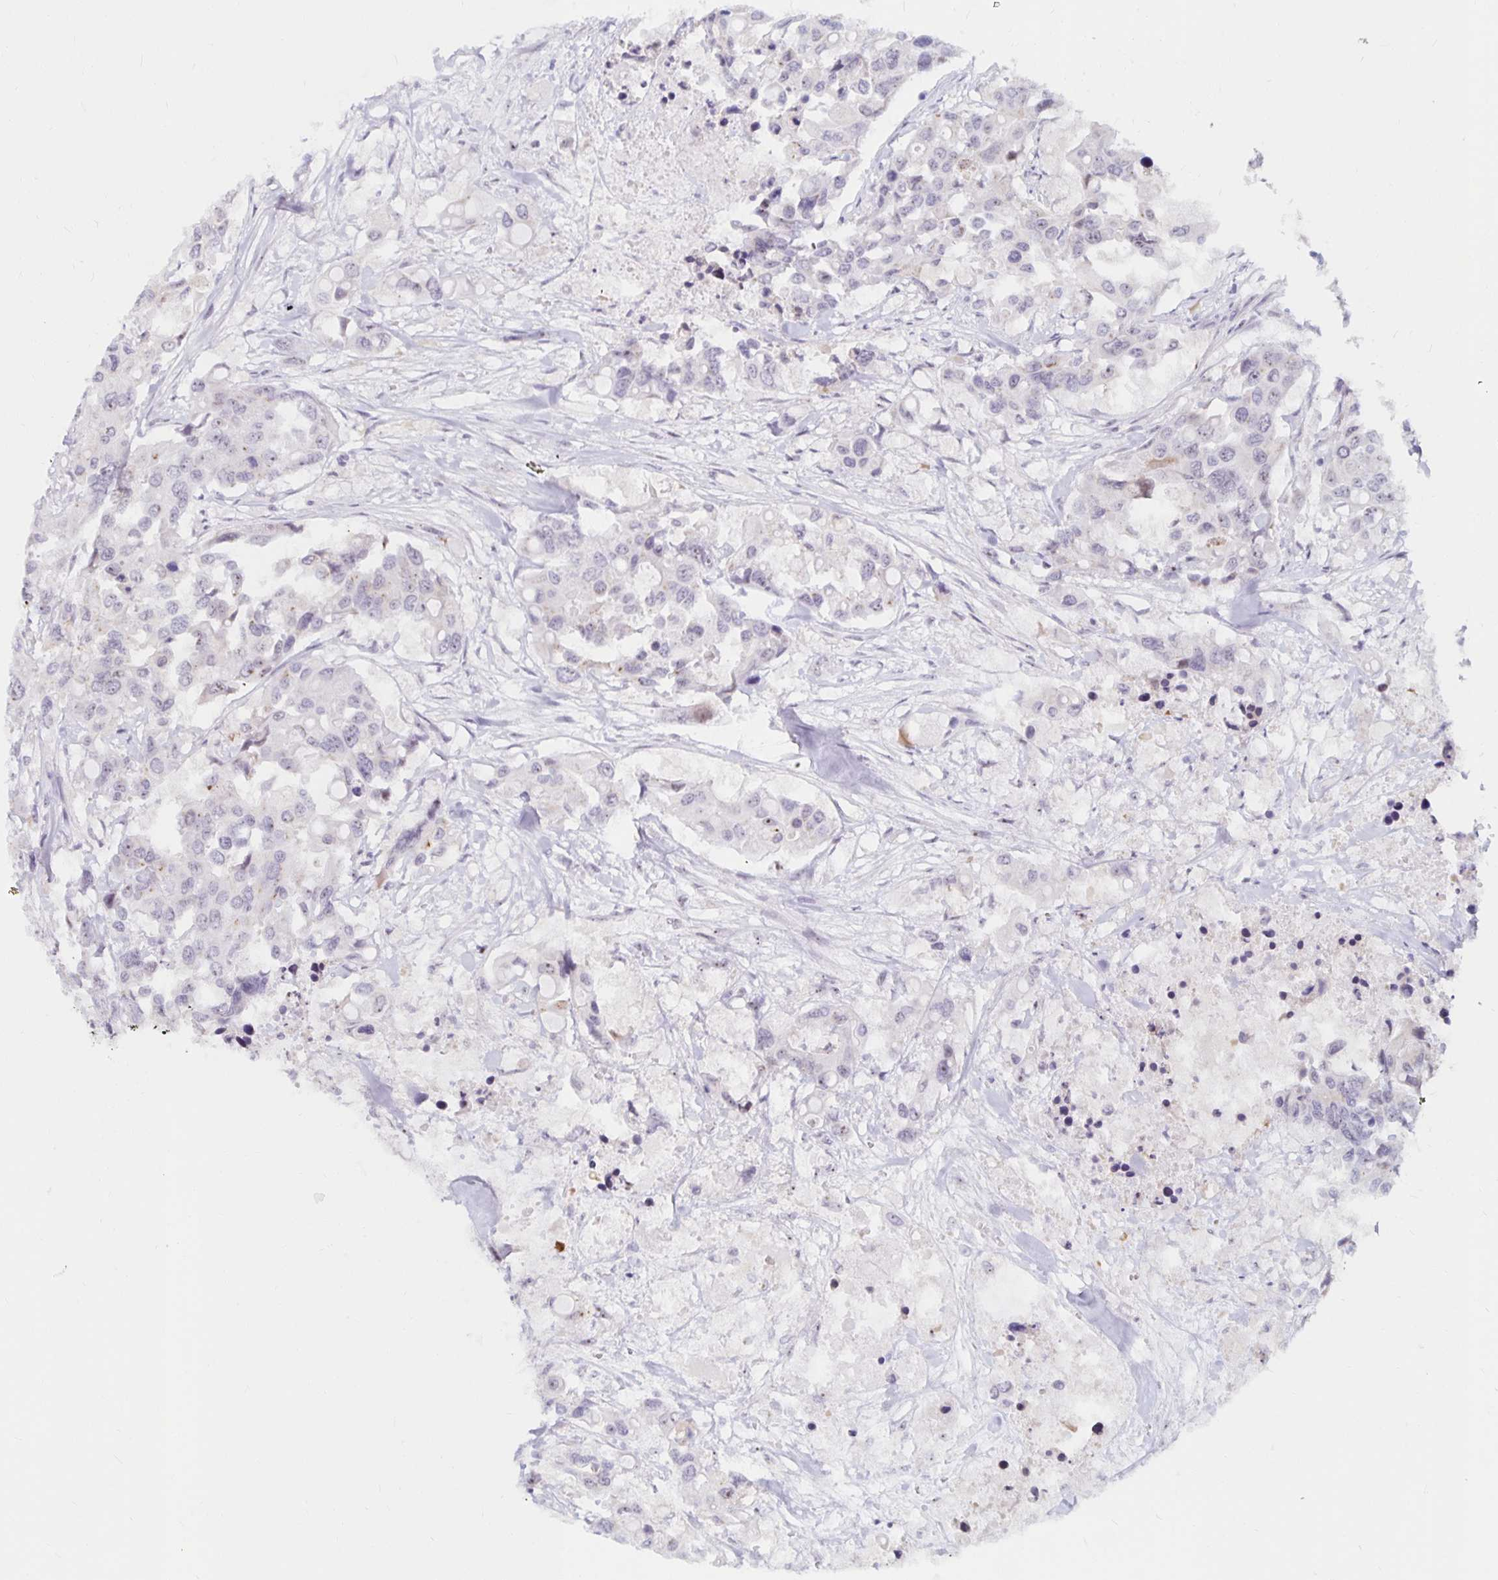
{"staining": {"intensity": "negative", "quantity": "none", "location": "none"}, "tissue": "colorectal cancer", "cell_type": "Tumor cells", "image_type": "cancer", "snomed": [{"axis": "morphology", "description": "Adenocarcinoma, NOS"}, {"axis": "topography", "description": "Colon"}], "caption": "Micrograph shows no significant protein expression in tumor cells of colorectal cancer (adenocarcinoma).", "gene": "NUP85", "patient": {"sex": "male", "age": 77}}